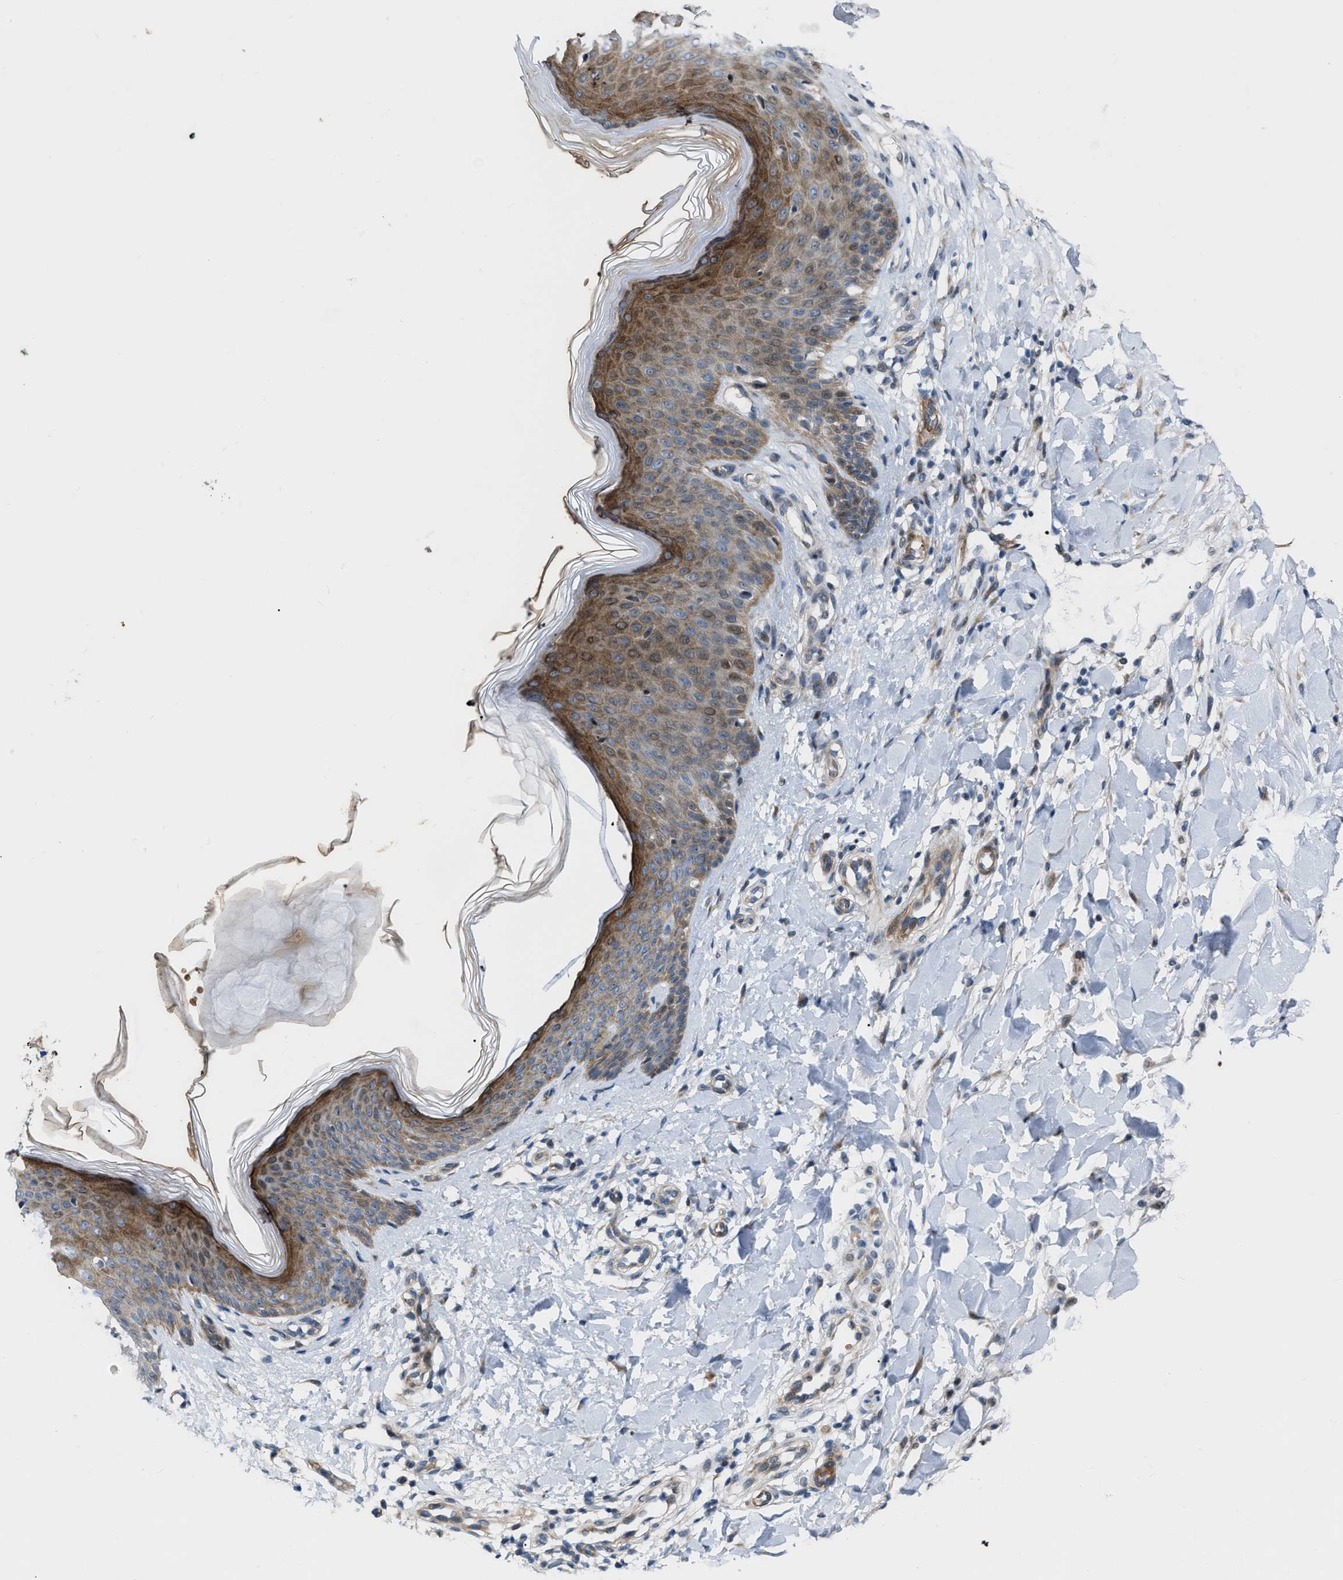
{"staining": {"intensity": "weak", "quantity": "25%-75%", "location": "cytoplasmic/membranous"}, "tissue": "skin", "cell_type": "Fibroblasts", "image_type": "normal", "snomed": [{"axis": "morphology", "description": "Normal tissue, NOS"}, {"axis": "topography", "description": "Skin"}], "caption": "A photomicrograph showing weak cytoplasmic/membranous positivity in approximately 25%-75% of fibroblasts in unremarkable skin, as visualized by brown immunohistochemical staining.", "gene": "POLR1F", "patient": {"sex": "male", "age": 41}}